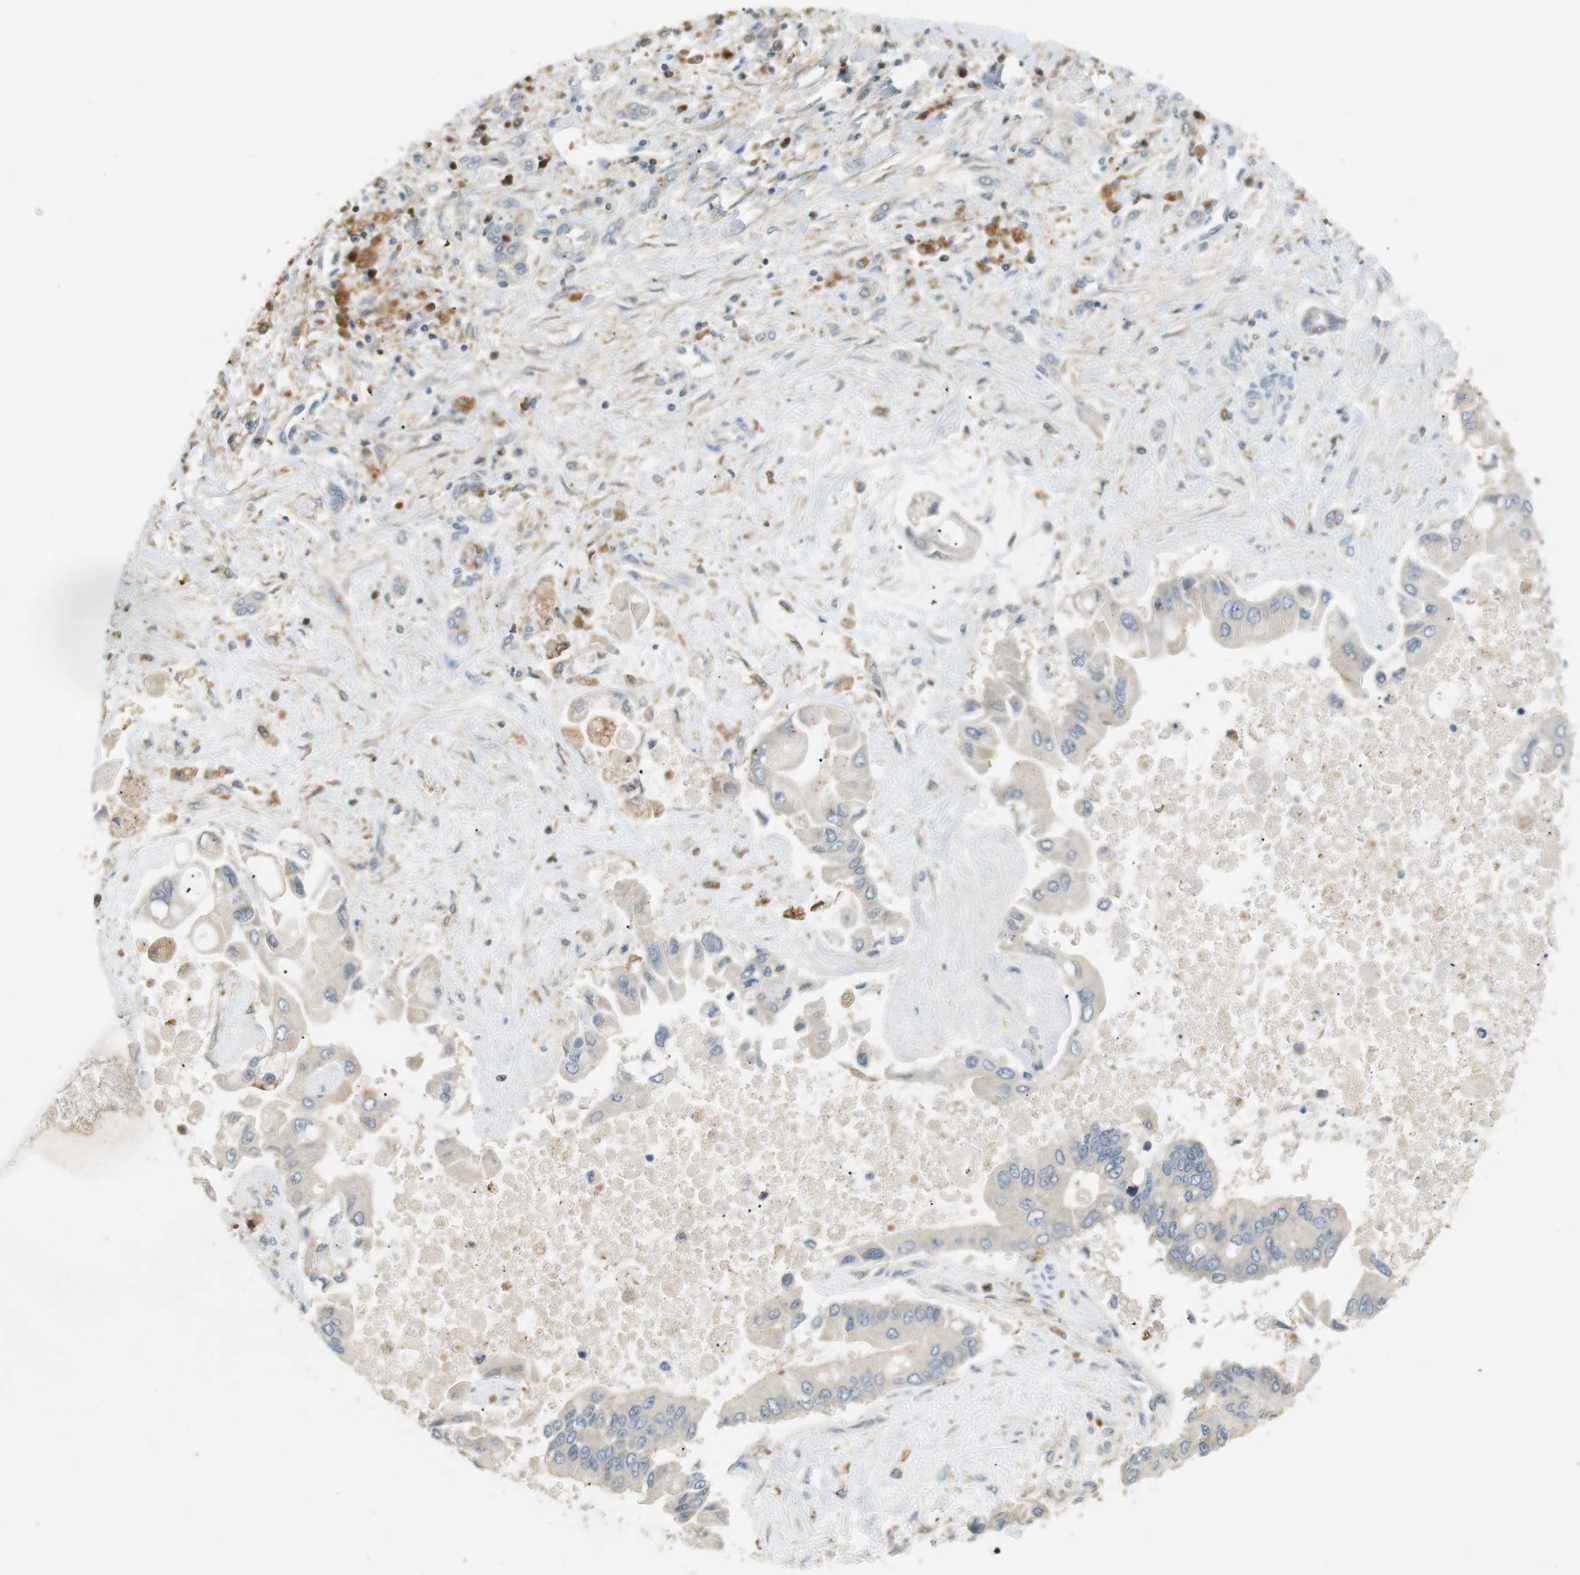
{"staining": {"intensity": "weak", "quantity": "25%-75%", "location": "cytoplasmic/membranous"}, "tissue": "liver cancer", "cell_type": "Tumor cells", "image_type": "cancer", "snomed": [{"axis": "morphology", "description": "Cholangiocarcinoma"}, {"axis": "topography", "description": "Liver"}], "caption": "Immunohistochemical staining of liver cancer reveals low levels of weak cytoplasmic/membranous staining in approximately 25%-75% of tumor cells.", "gene": "P2RY1", "patient": {"sex": "male", "age": 50}}